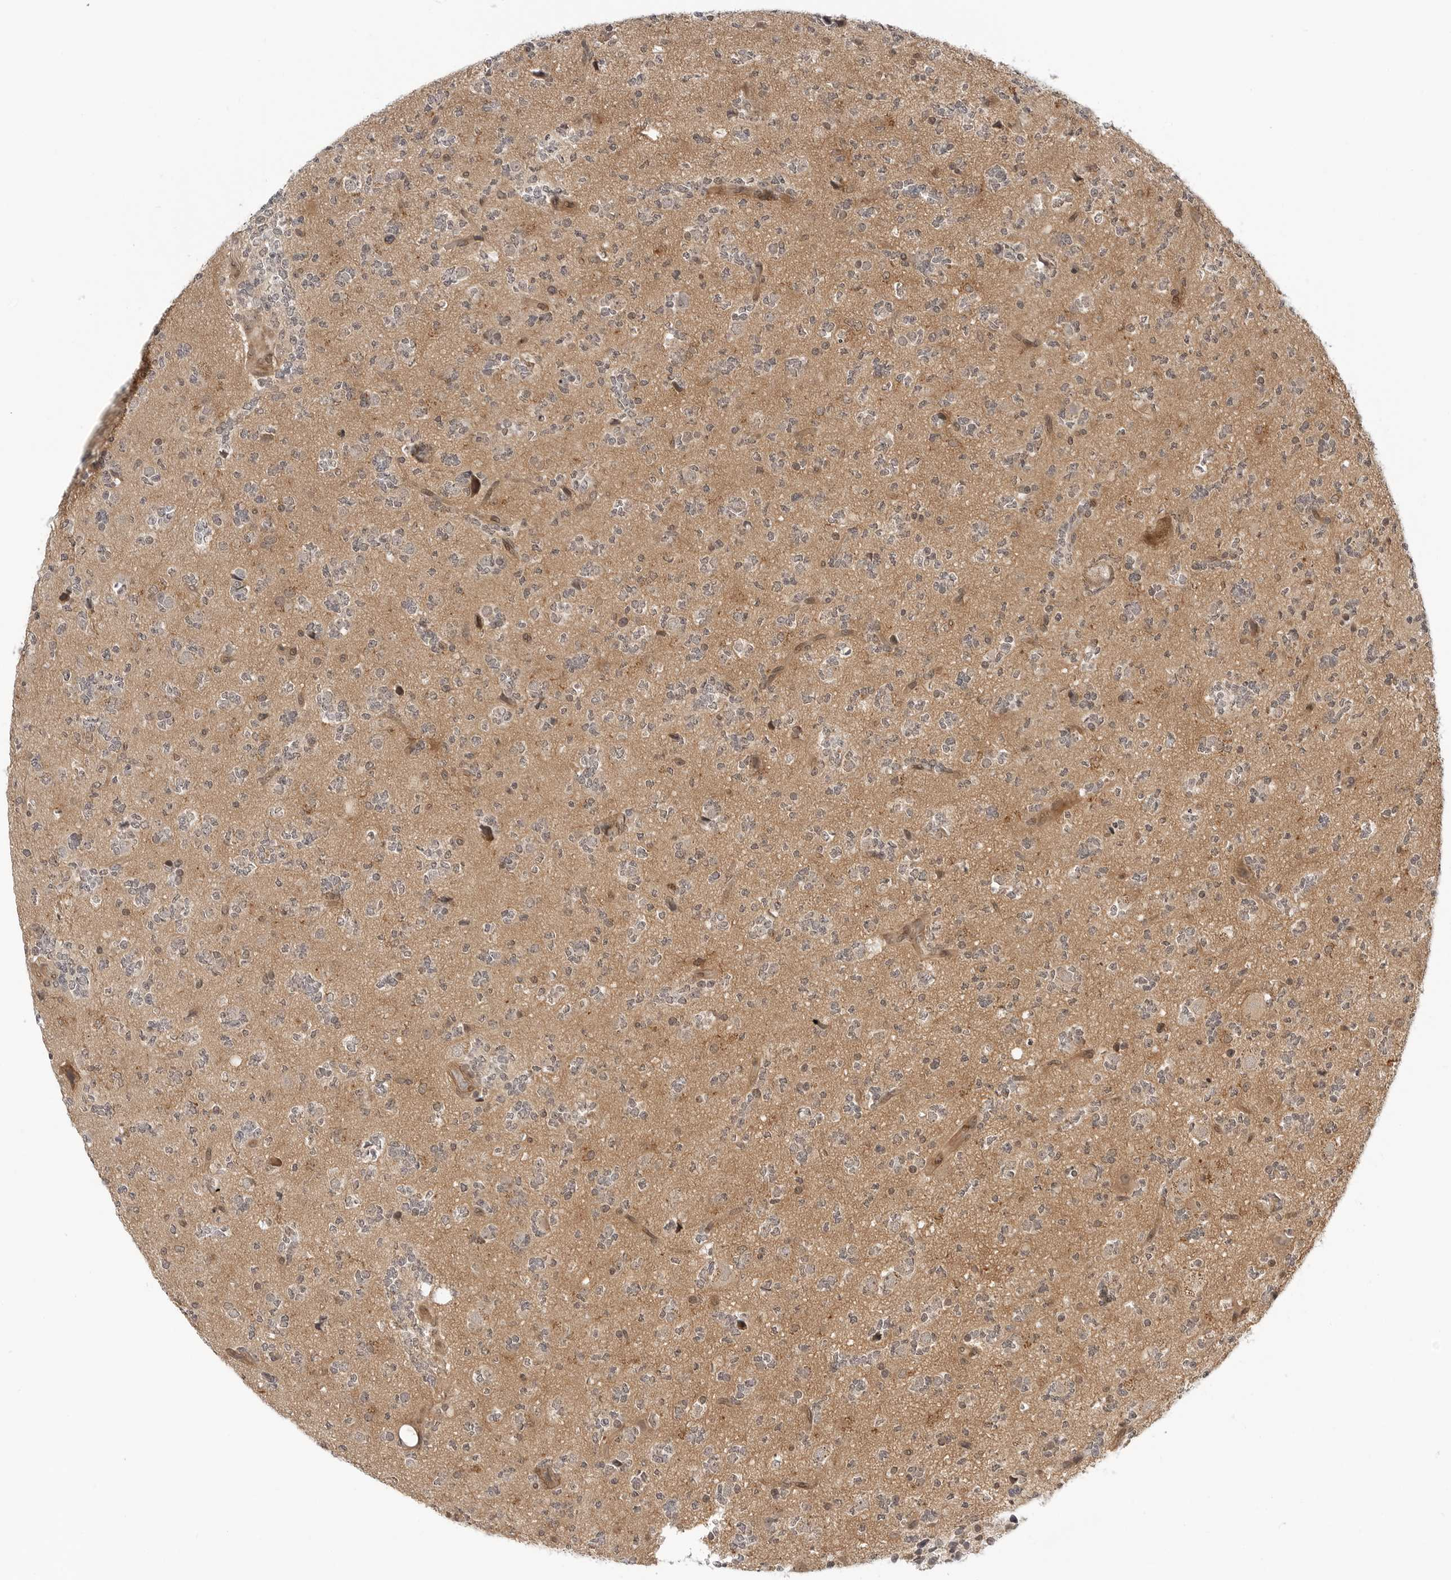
{"staining": {"intensity": "weak", "quantity": "<25%", "location": "nuclear"}, "tissue": "glioma", "cell_type": "Tumor cells", "image_type": "cancer", "snomed": [{"axis": "morphology", "description": "Glioma, malignant, High grade"}, {"axis": "topography", "description": "Brain"}], "caption": "An image of human malignant high-grade glioma is negative for staining in tumor cells.", "gene": "MAP2K5", "patient": {"sex": "female", "age": 62}}